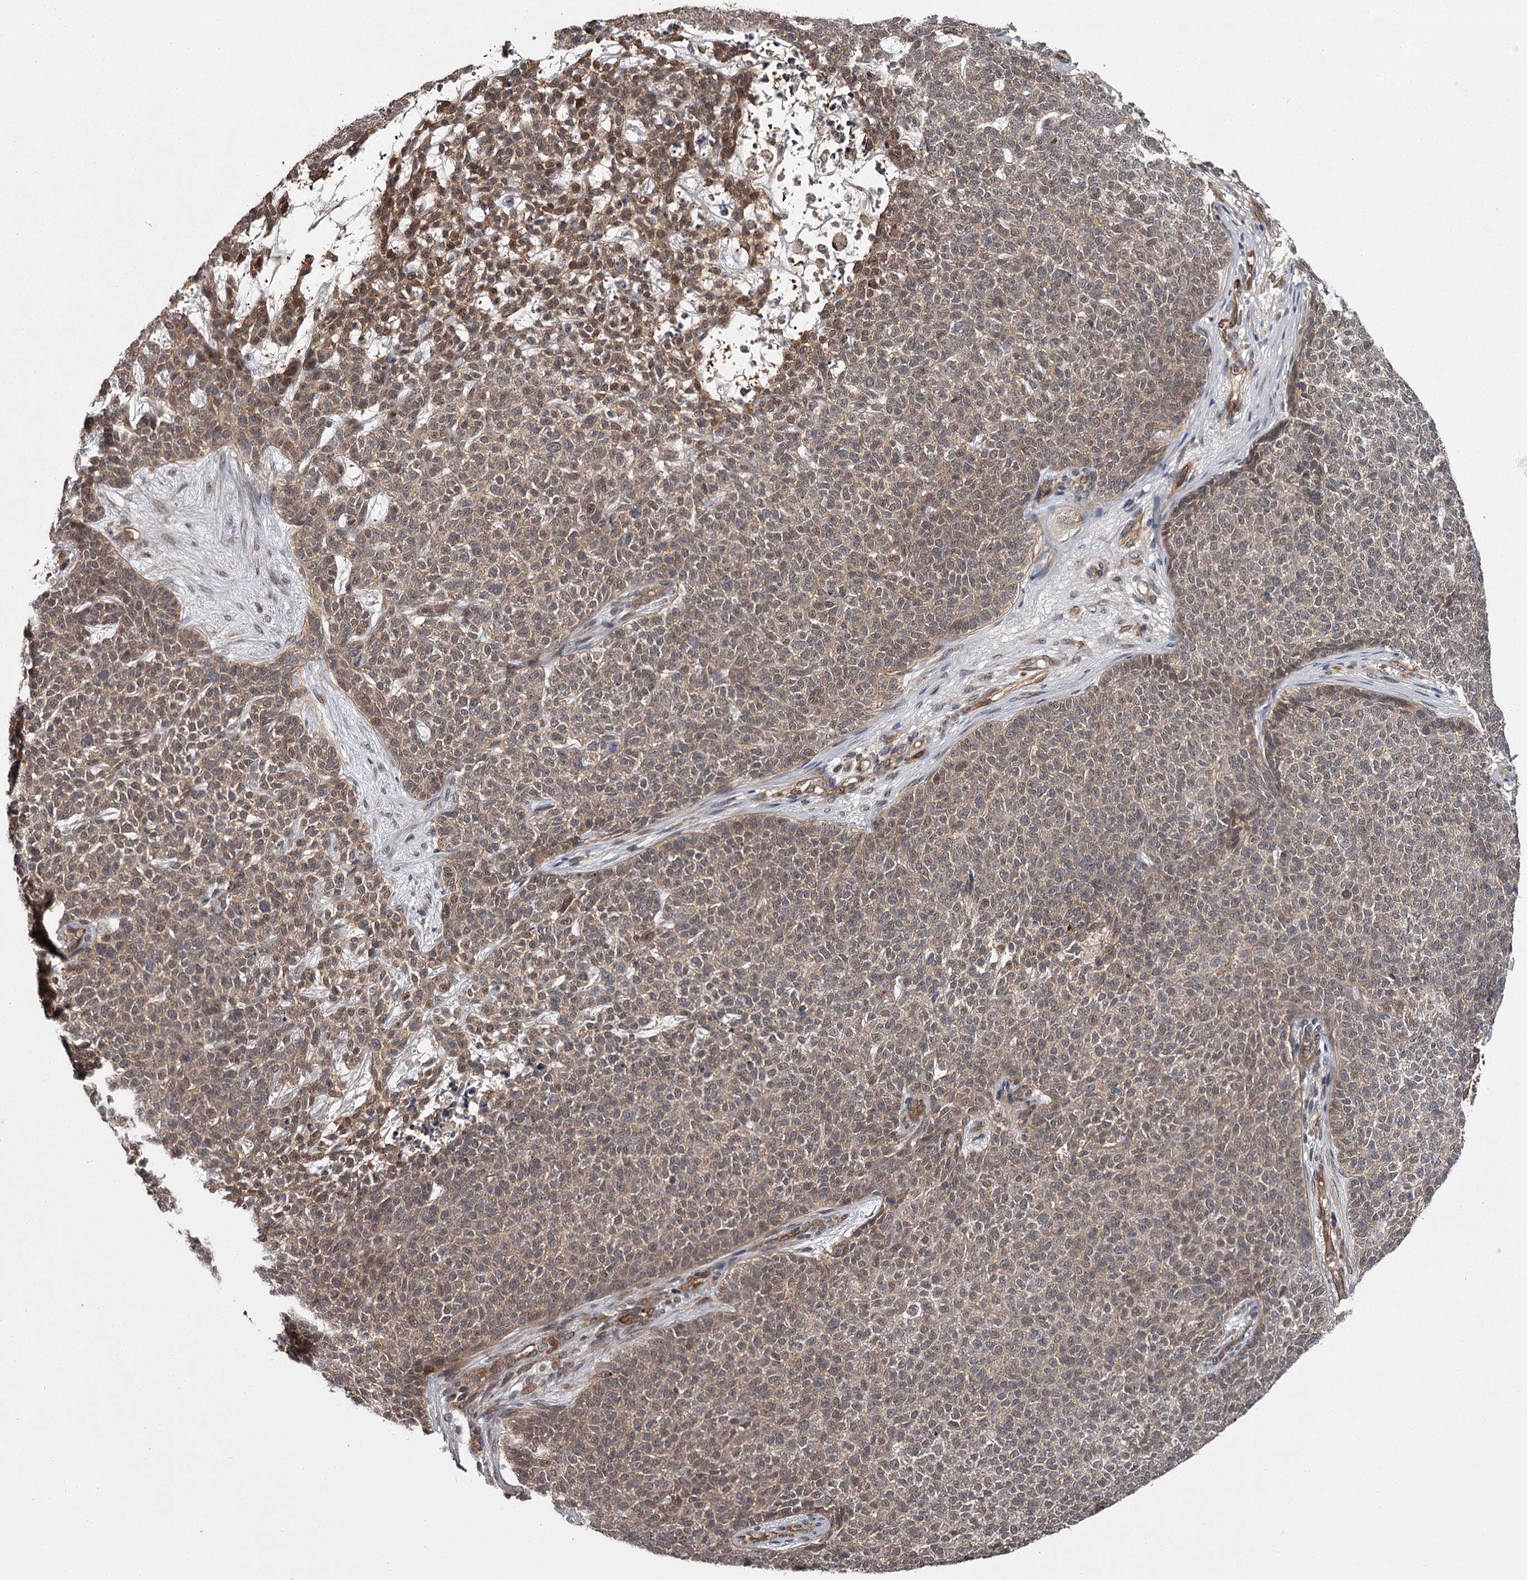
{"staining": {"intensity": "weak", "quantity": ">75%", "location": "cytoplasmic/membranous,nuclear"}, "tissue": "skin cancer", "cell_type": "Tumor cells", "image_type": "cancer", "snomed": [{"axis": "morphology", "description": "Basal cell carcinoma"}, {"axis": "topography", "description": "Skin"}], "caption": "Basal cell carcinoma (skin) stained with immunohistochemistry demonstrates weak cytoplasmic/membranous and nuclear staining in approximately >75% of tumor cells. Using DAB (brown) and hematoxylin (blue) stains, captured at high magnification using brightfield microscopy.", "gene": "CDC42EP2", "patient": {"sex": "female", "age": 84}}